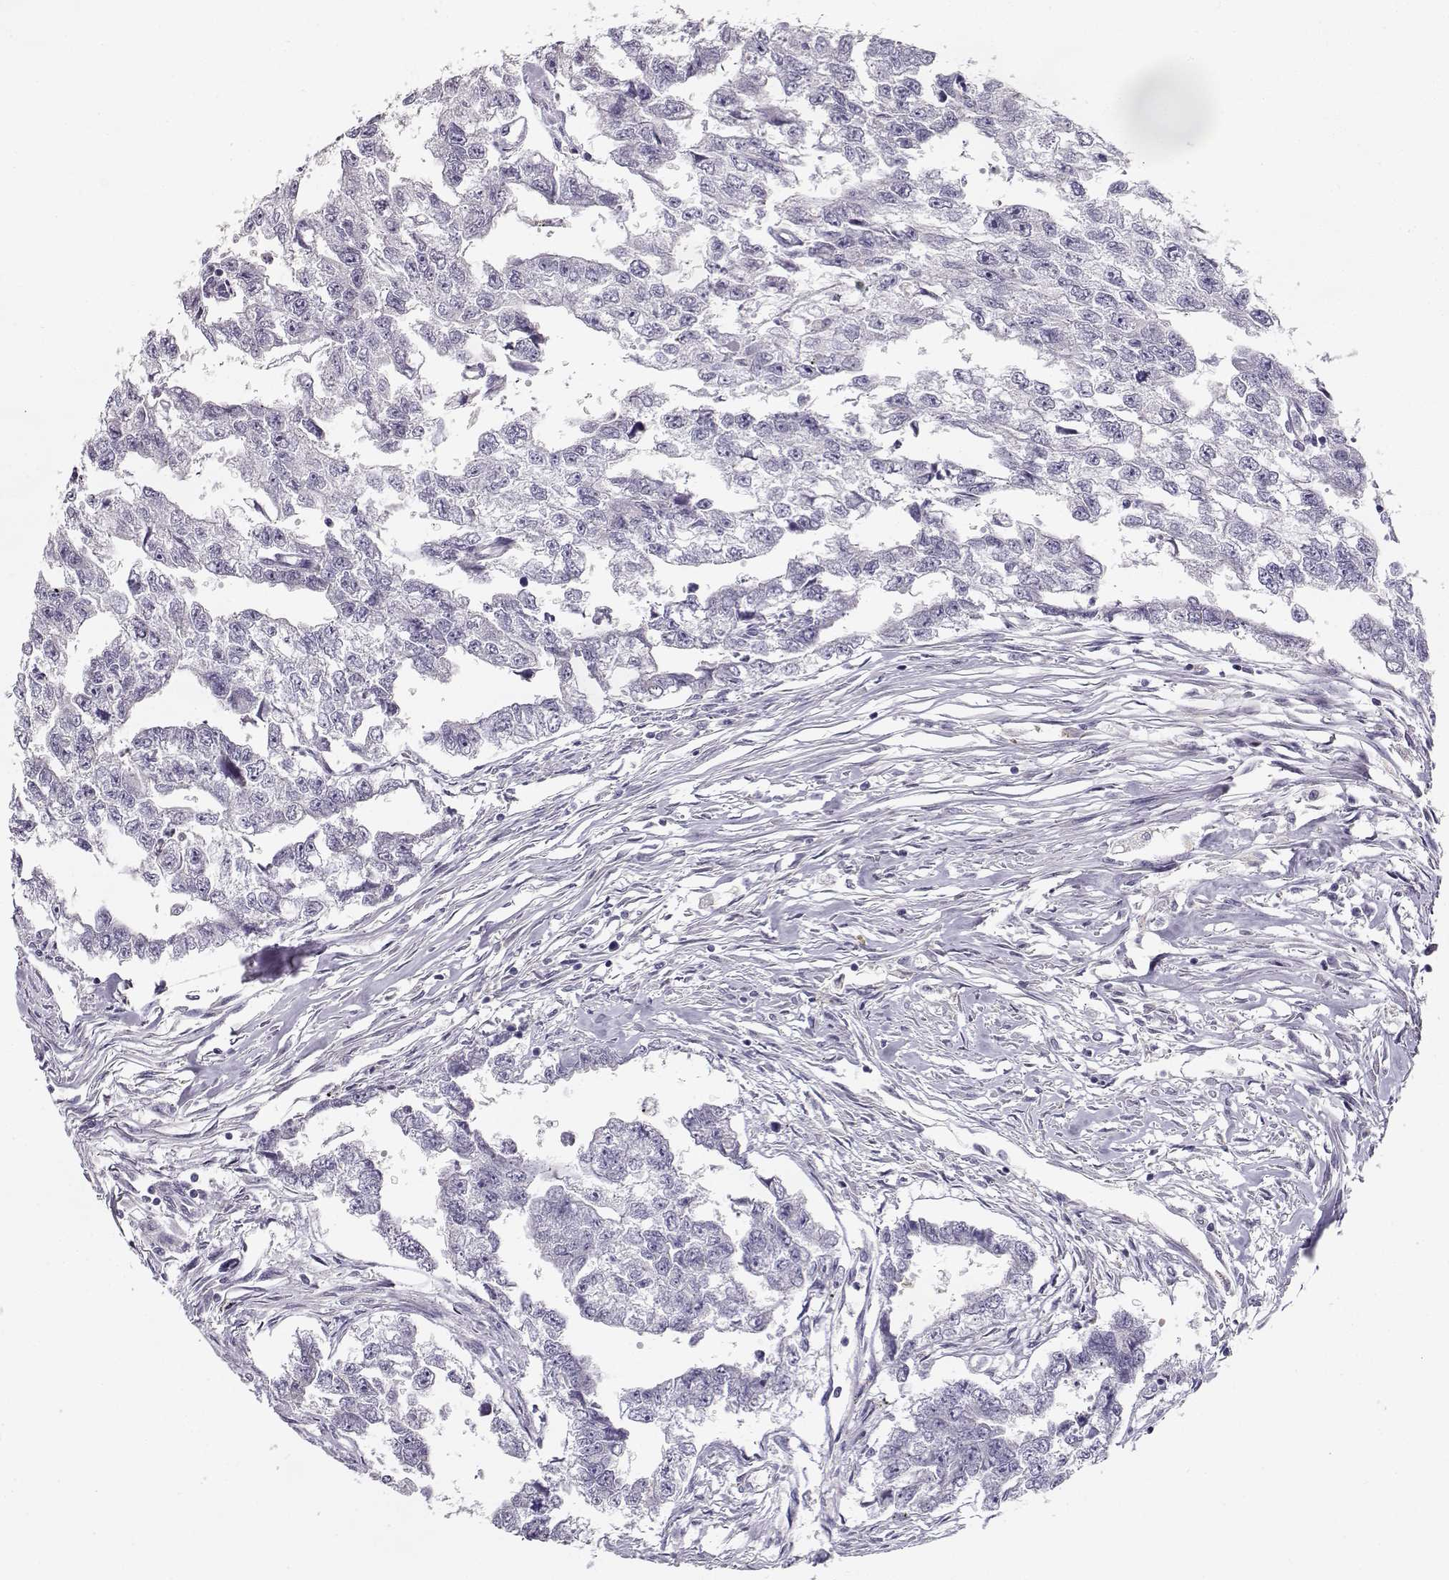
{"staining": {"intensity": "negative", "quantity": "none", "location": "none"}, "tissue": "testis cancer", "cell_type": "Tumor cells", "image_type": "cancer", "snomed": [{"axis": "morphology", "description": "Carcinoma, Embryonal, NOS"}, {"axis": "morphology", "description": "Teratoma, malignant, NOS"}, {"axis": "topography", "description": "Testis"}], "caption": "This is an IHC photomicrograph of embryonal carcinoma (testis). There is no positivity in tumor cells.", "gene": "GLIPR1L2", "patient": {"sex": "male", "age": 44}}